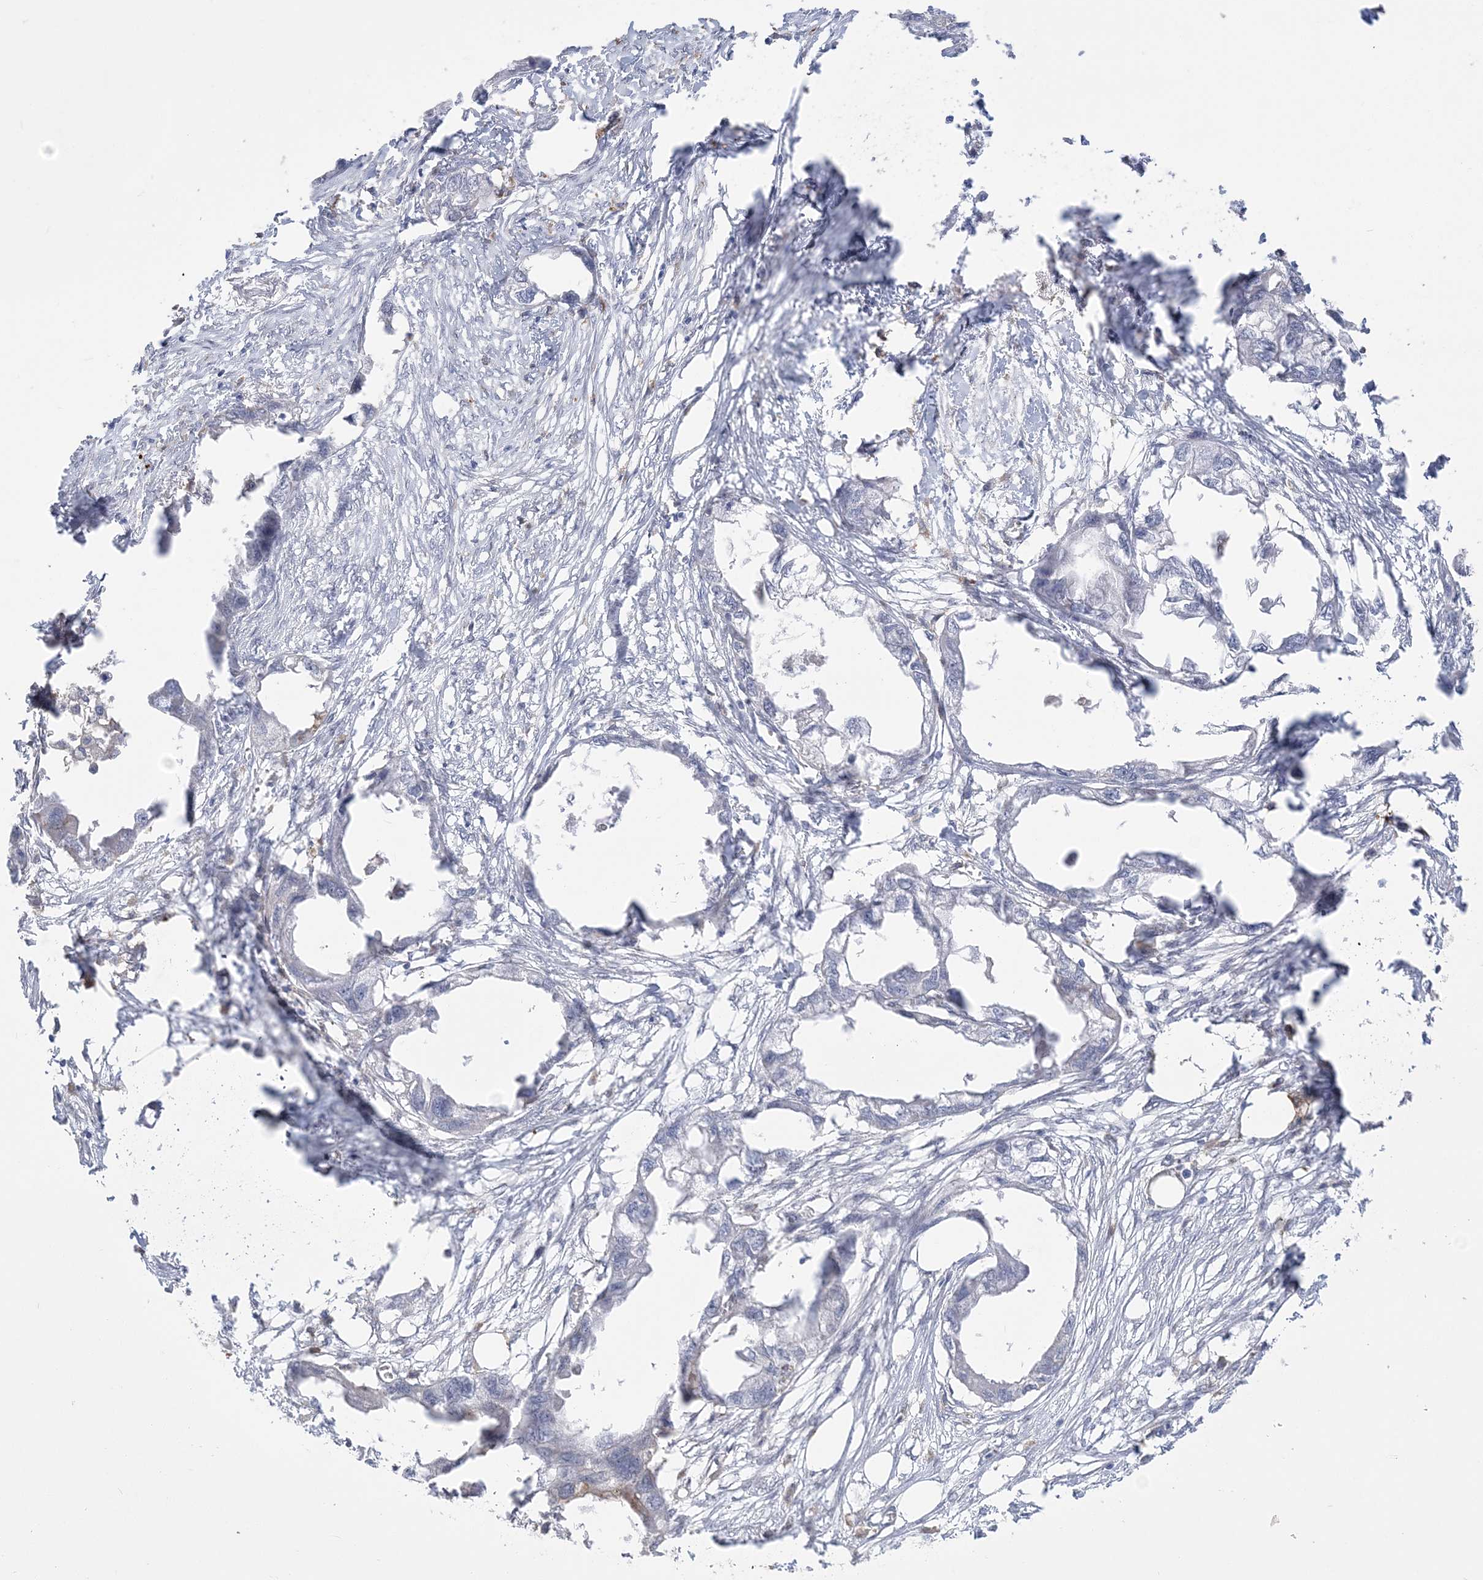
{"staining": {"intensity": "negative", "quantity": "none", "location": "none"}, "tissue": "endometrial cancer", "cell_type": "Tumor cells", "image_type": "cancer", "snomed": [{"axis": "morphology", "description": "Adenocarcinoma, NOS"}, {"axis": "morphology", "description": "Adenocarcinoma, metastatic, NOS"}, {"axis": "topography", "description": "Adipose tissue"}, {"axis": "topography", "description": "Endometrium"}], "caption": "Photomicrograph shows no protein expression in tumor cells of endometrial cancer (adenocarcinoma) tissue.", "gene": "HAAO", "patient": {"sex": "female", "age": 67}}